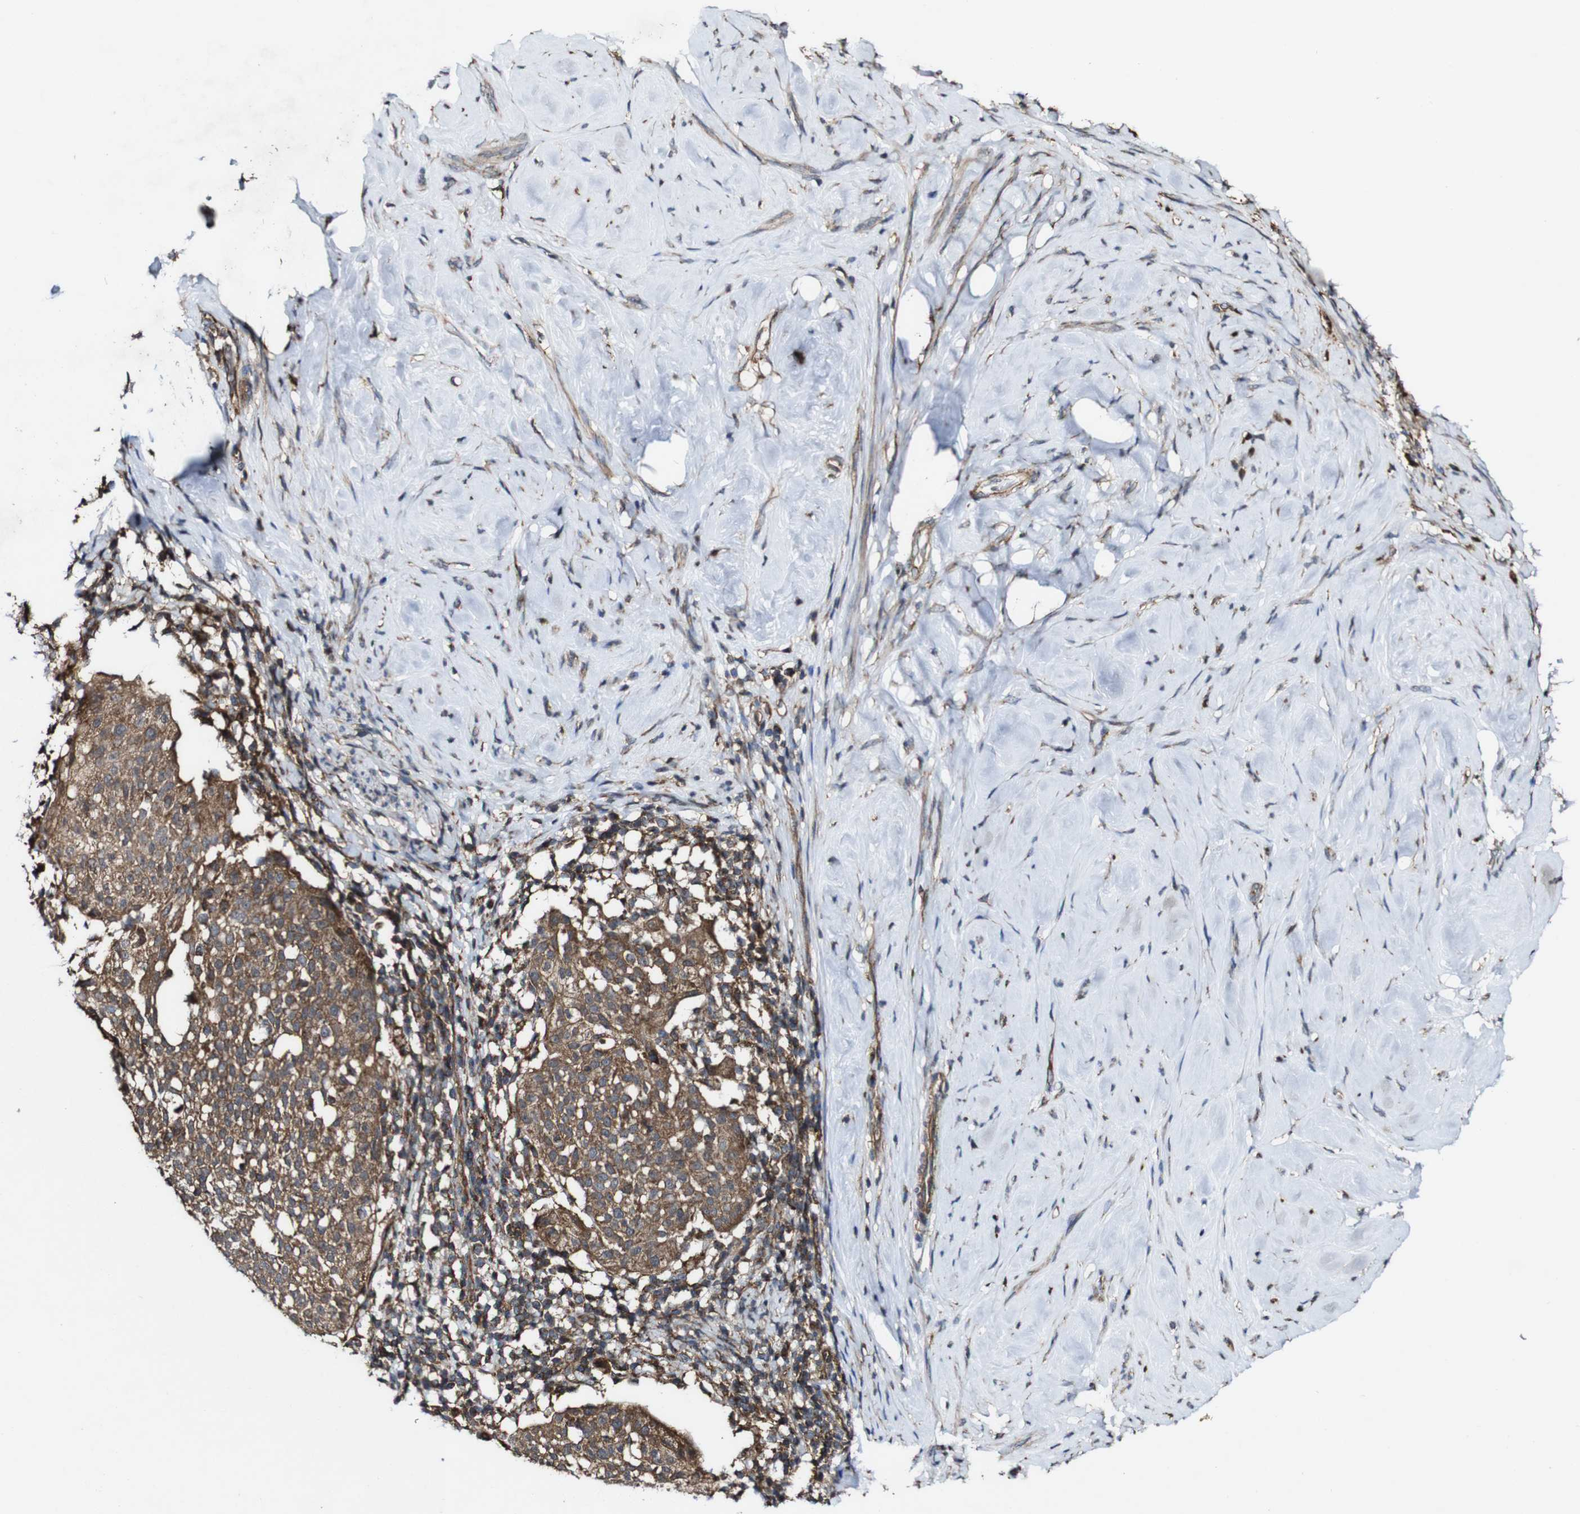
{"staining": {"intensity": "moderate", "quantity": ">75%", "location": "cytoplasmic/membranous"}, "tissue": "cervical cancer", "cell_type": "Tumor cells", "image_type": "cancer", "snomed": [{"axis": "morphology", "description": "Squamous cell carcinoma, NOS"}, {"axis": "topography", "description": "Cervix"}], "caption": "The photomicrograph reveals staining of cervical cancer (squamous cell carcinoma), revealing moderate cytoplasmic/membranous protein staining (brown color) within tumor cells.", "gene": "BTN3A3", "patient": {"sex": "female", "age": 51}}